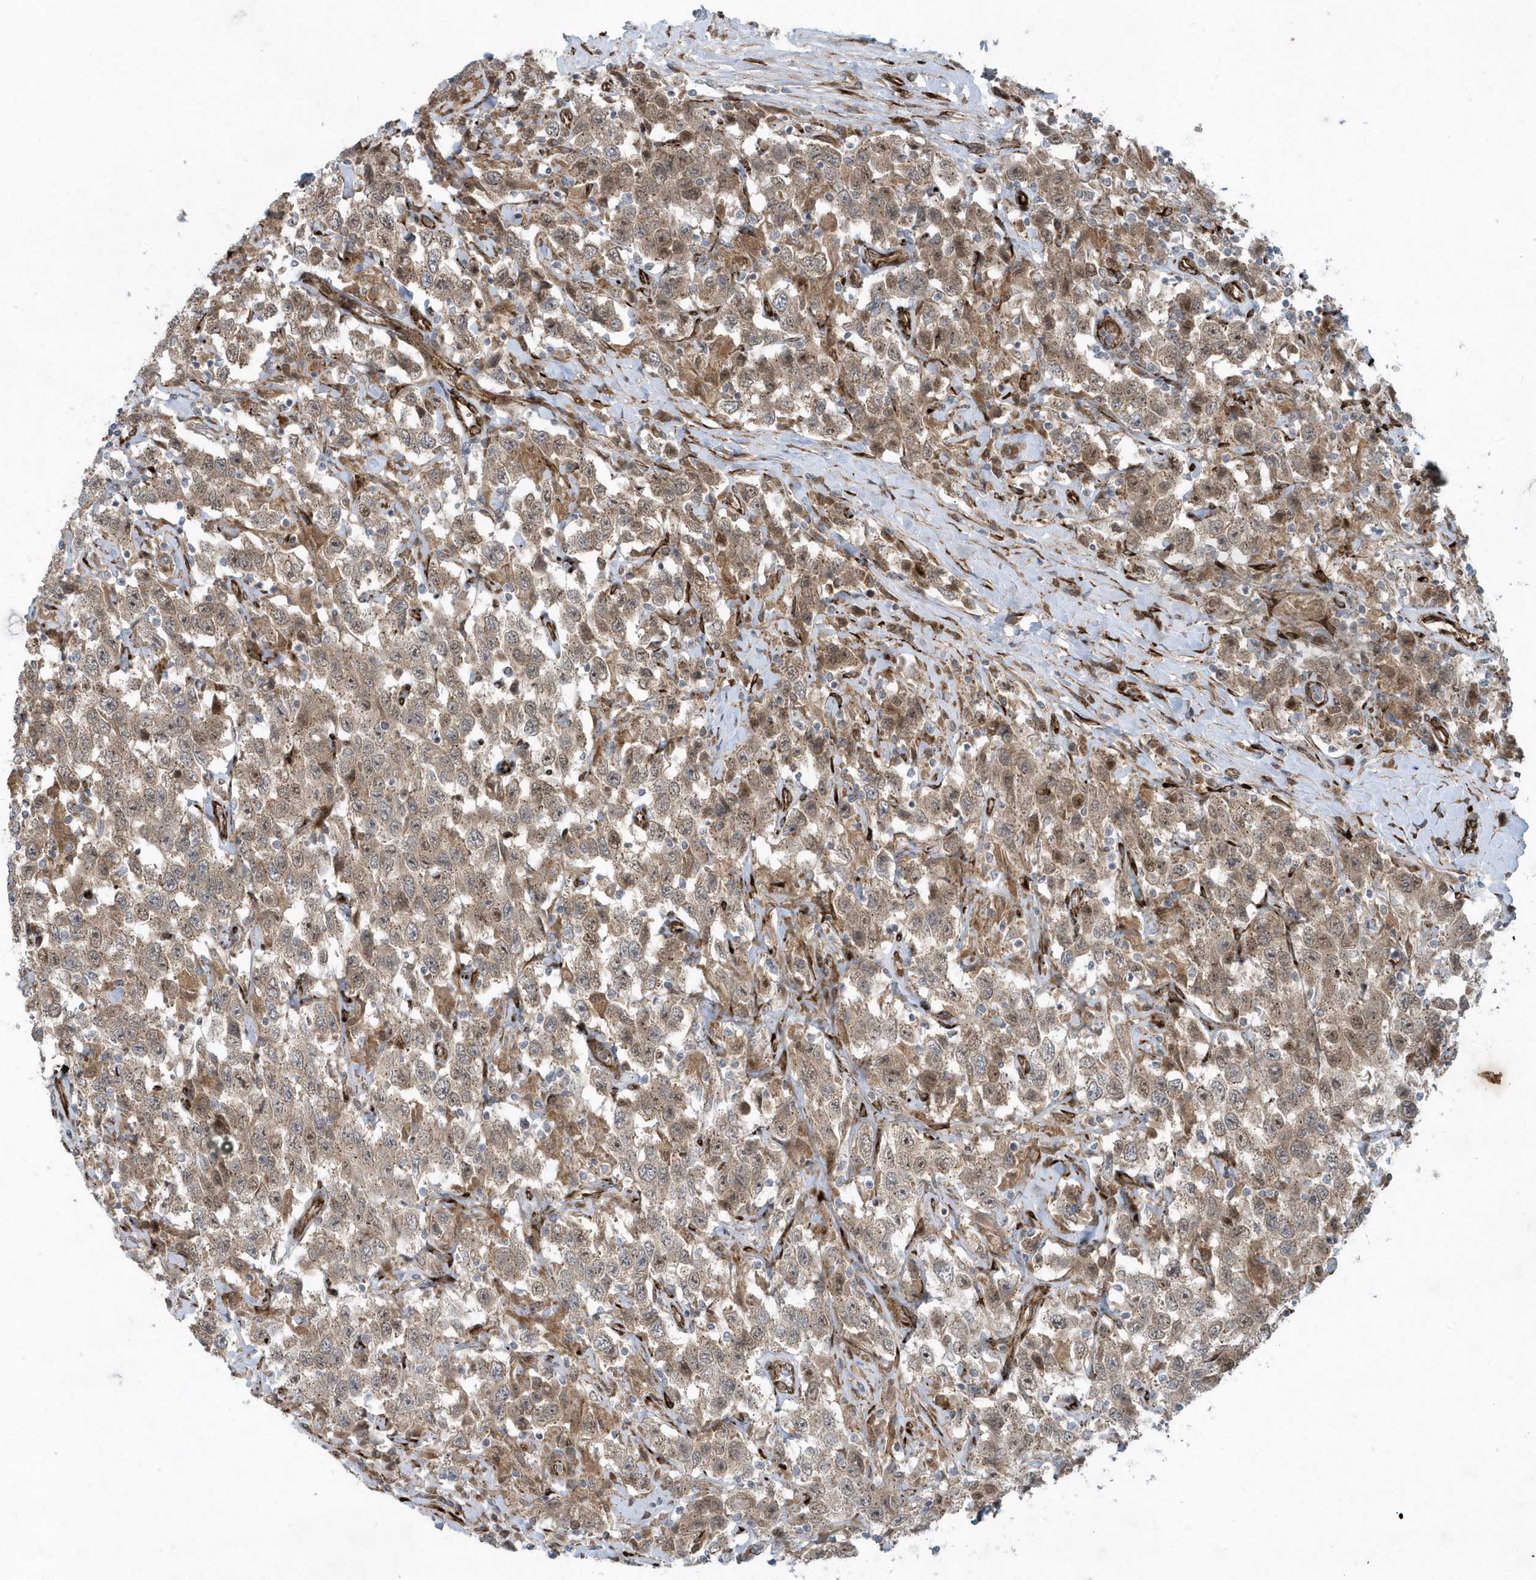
{"staining": {"intensity": "moderate", "quantity": ">75%", "location": "cytoplasmic/membranous"}, "tissue": "testis cancer", "cell_type": "Tumor cells", "image_type": "cancer", "snomed": [{"axis": "morphology", "description": "Seminoma, NOS"}, {"axis": "topography", "description": "Testis"}], "caption": "High-power microscopy captured an immunohistochemistry micrograph of testis cancer (seminoma), revealing moderate cytoplasmic/membranous expression in approximately >75% of tumor cells.", "gene": "FAM98A", "patient": {"sex": "male", "age": 41}}